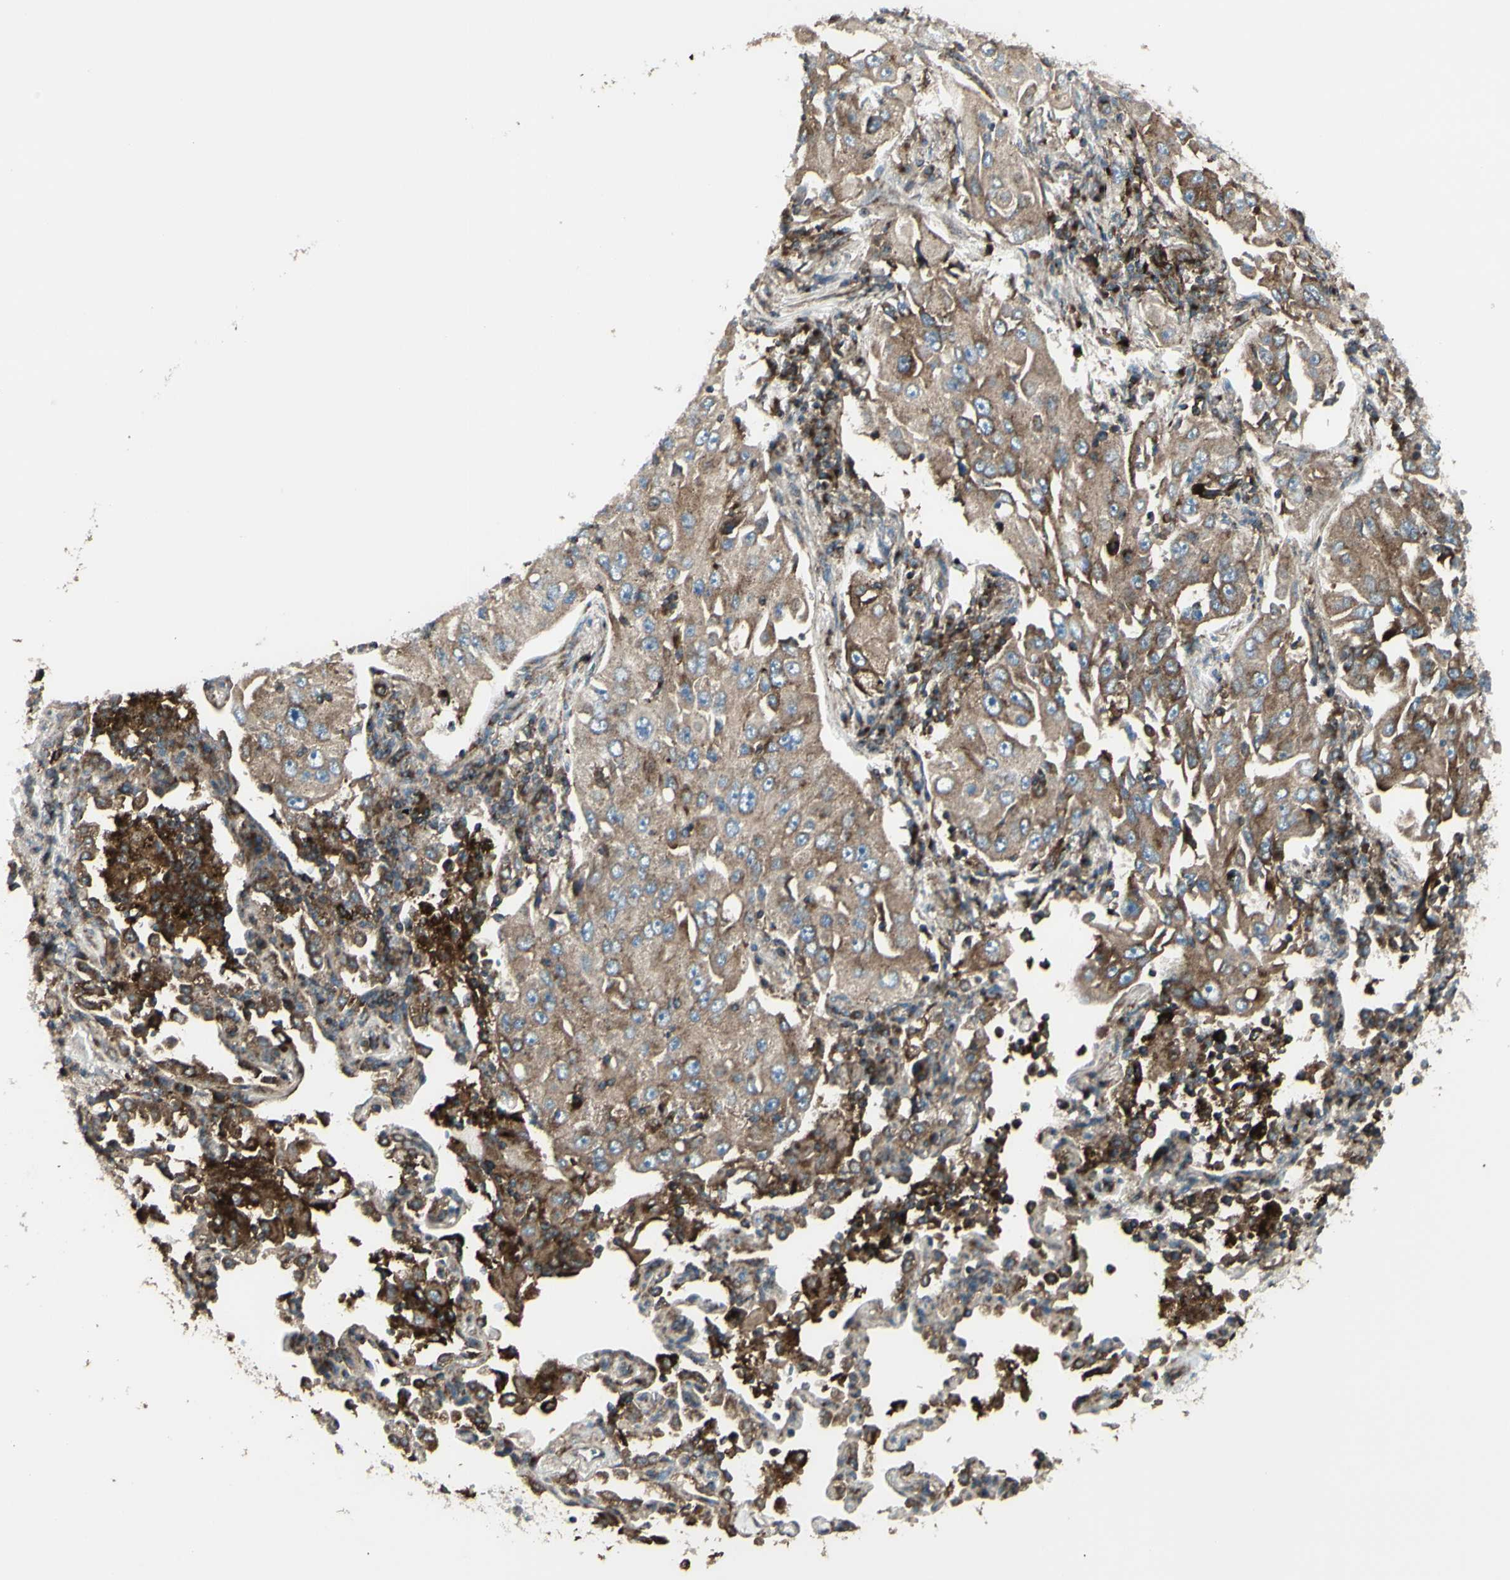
{"staining": {"intensity": "moderate", "quantity": ">75%", "location": "cytoplasmic/membranous"}, "tissue": "lung cancer", "cell_type": "Tumor cells", "image_type": "cancer", "snomed": [{"axis": "morphology", "description": "Adenocarcinoma, NOS"}, {"axis": "topography", "description": "Lung"}], "caption": "Immunohistochemical staining of adenocarcinoma (lung) displays moderate cytoplasmic/membranous protein staining in approximately >75% of tumor cells.", "gene": "NAPA", "patient": {"sex": "male", "age": 84}}